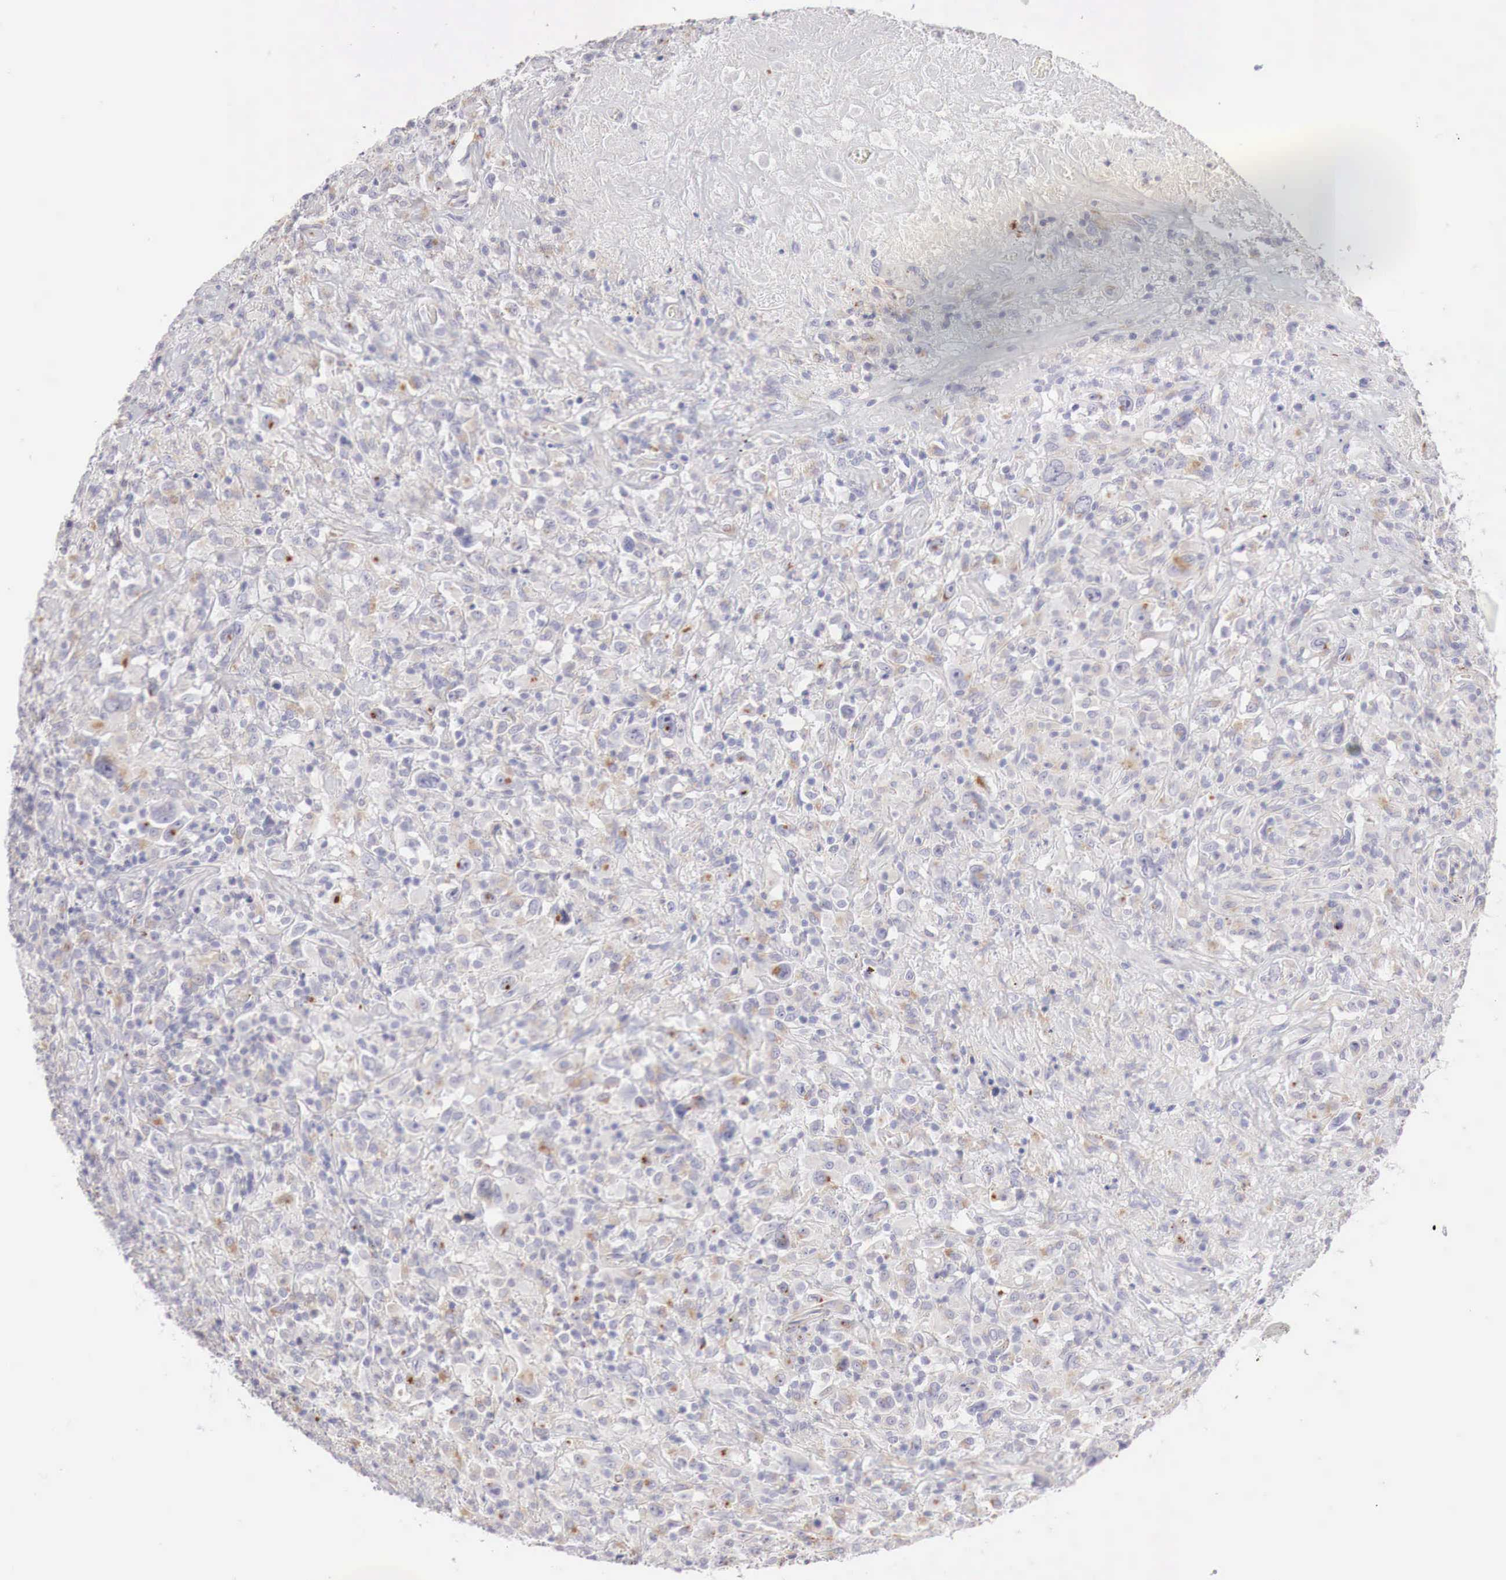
{"staining": {"intensity": "weak", "quantity": "<25%", "location": "cytoplasmic/membranous"}, "tissue": "lymphoma", "cell_type": "Tumor cells", "image_type": "cancer", "snomed": [{"axis": "morphology", "description": "Hodgkin's disease, NOS"}, {"axis": "topography", "description": "Lymph node"}], "caption": "Hodgkin's disease was stained to show a protein in brown. There is no significant expression in tumor cells.", "gene": "GLA", "patient": {"sex": "male", "age": 46}}